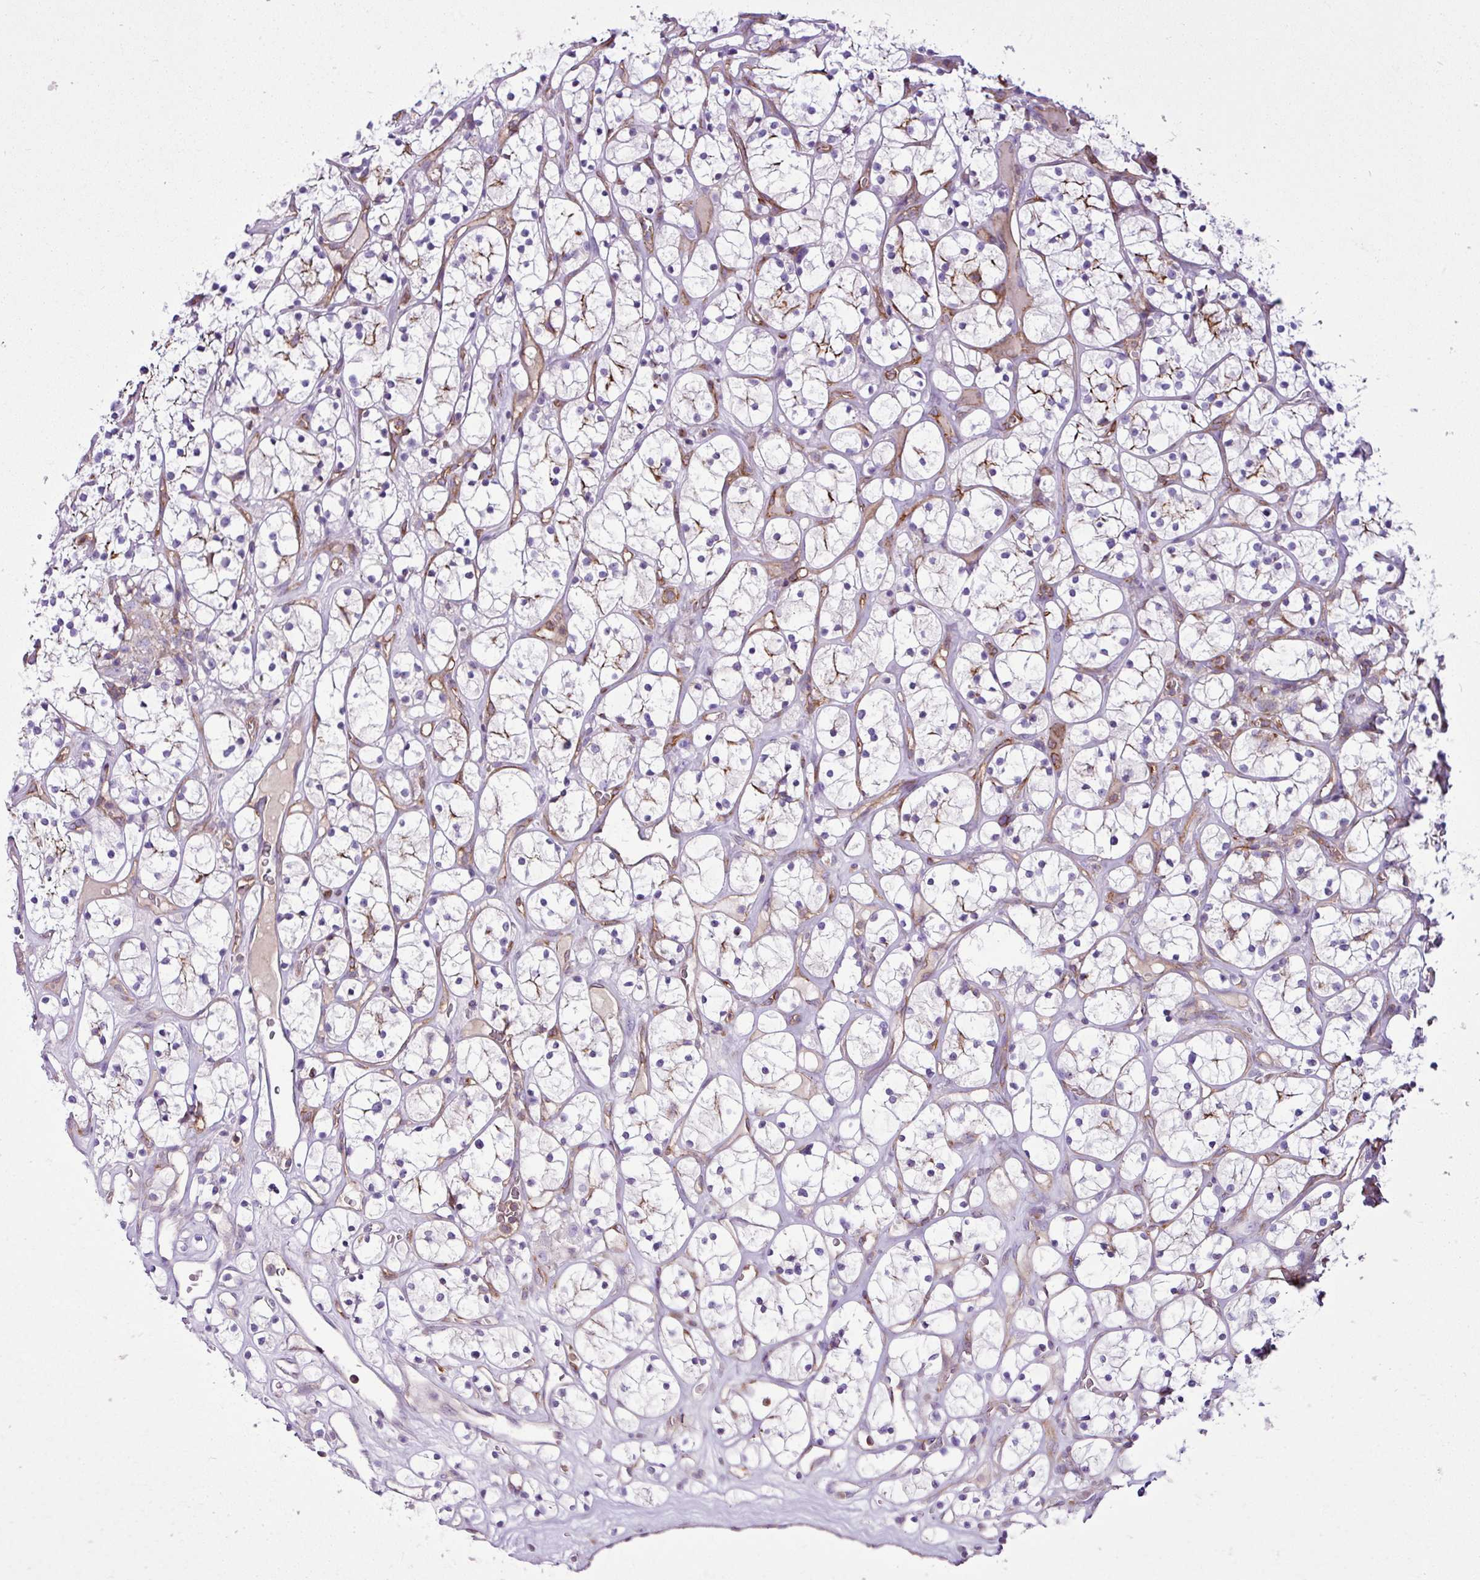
{"staining": {"intensity": "negative", "quantity": "none", "location": "none"}, "tissue": "renal cancer", "cell_type": "Tumor cells", "image_type": "cancer", "snomed": [{"axis": "morphology", "description": "Adenocarcinoma, NOS"}, {"axis": "topography", "description": "Kidney"}], "caption": "Adenocarcinoma (renal) was stained to show a protein in brown. There is no significant staining in tumor cells.", "gene": "EME2", "patient": {"sex": "female", "age": 64}}